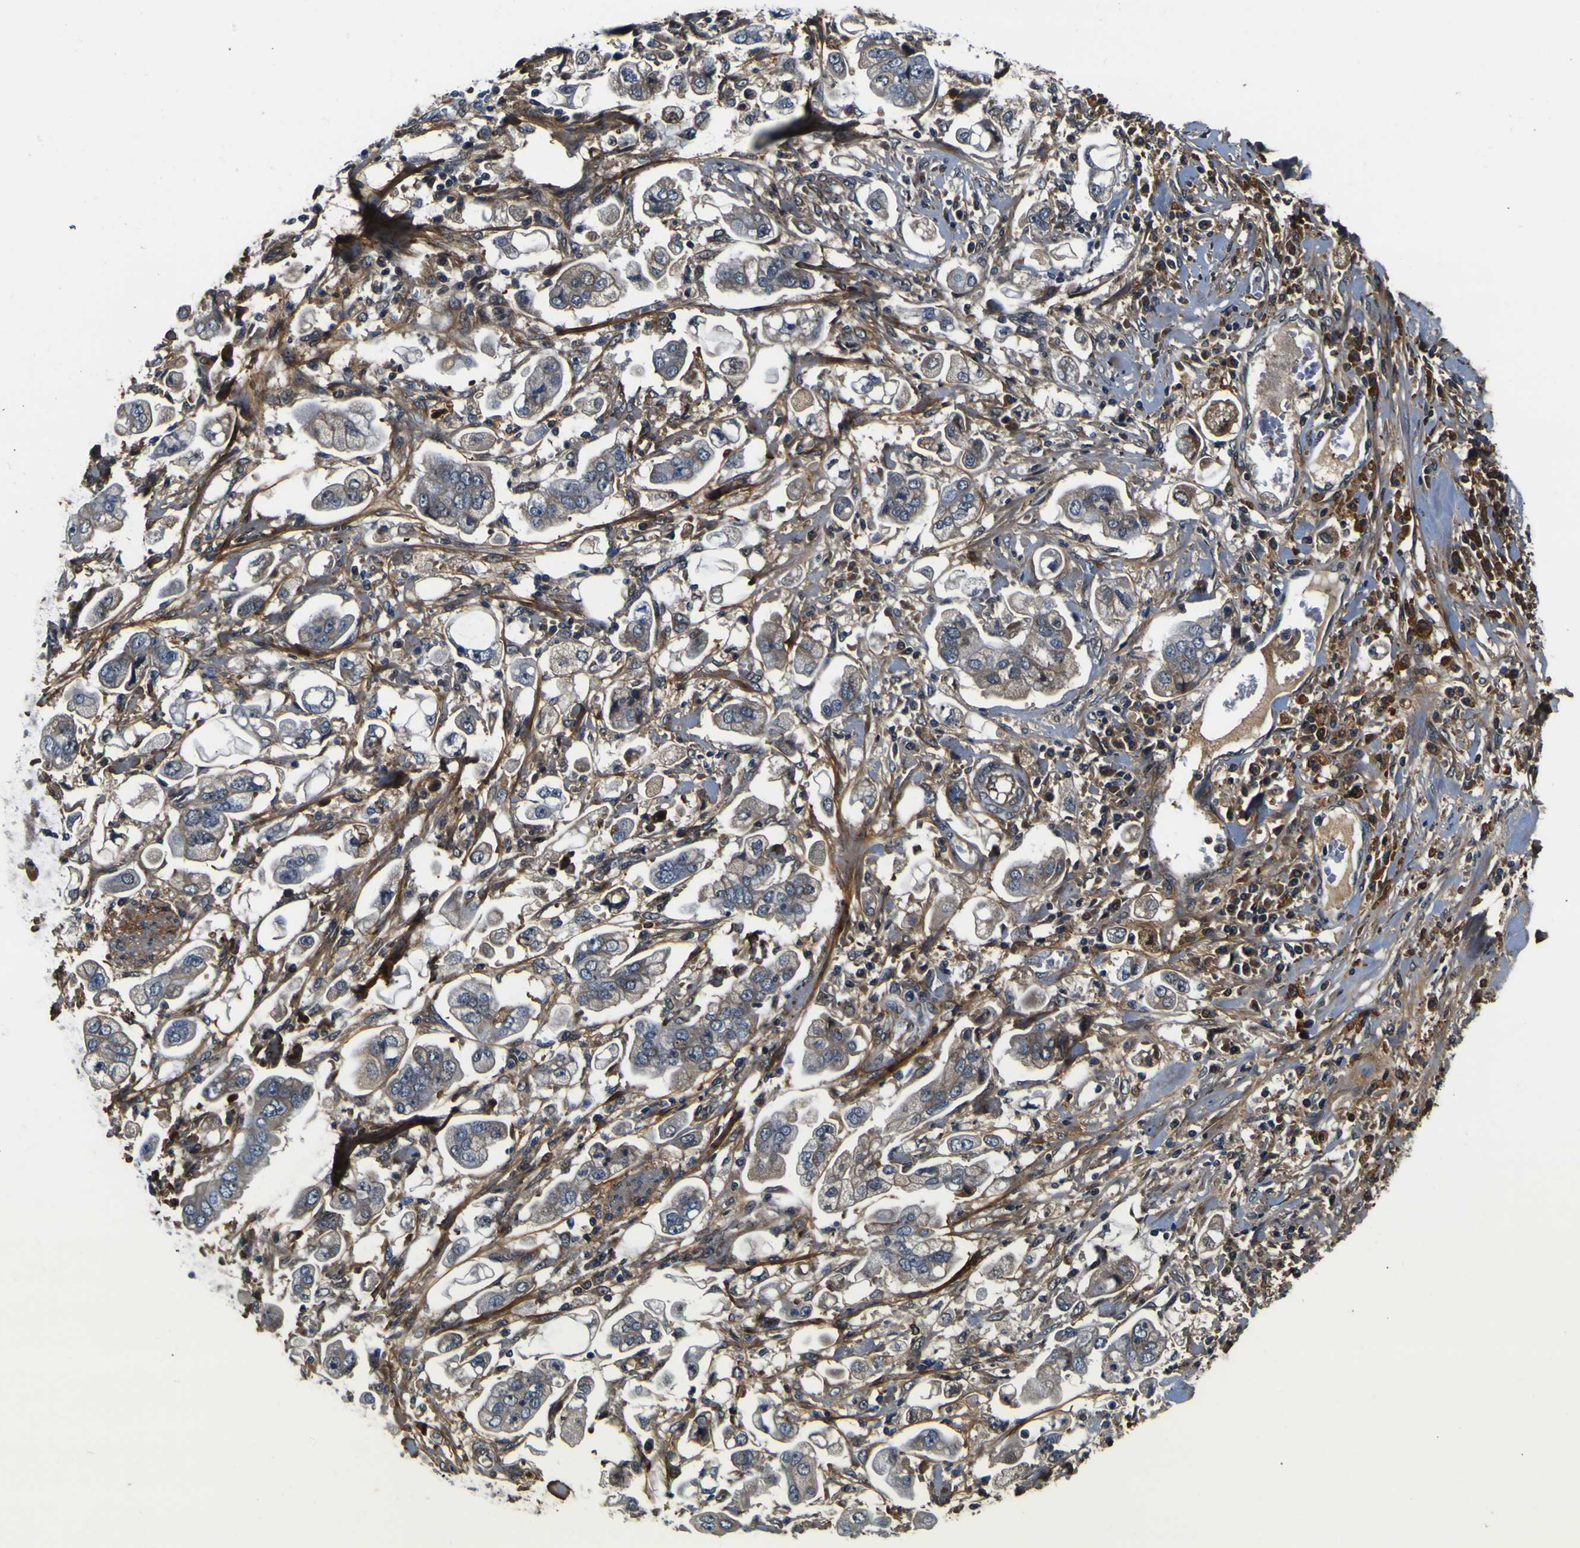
{"staining": {"intensity": "negative", "quantity": "none", "location": "none"}, "tissue": "stomach cancer", "cell_type": "Tumor cells", "image_type": "cancer", "snomed": [{"axis": "morphology", "description": "Adenocarcinoma, NOS"}, {"axis": "topography", "description": "Stomach"}], "caption": "High power microscopy image of an immunohistochemistry micrograph of stomach cancer (adenocarcinoma), revealing no significant positivity in tumor cells.", "gene": "POSTN", "patient": {"sex": "male", "age": 62}}